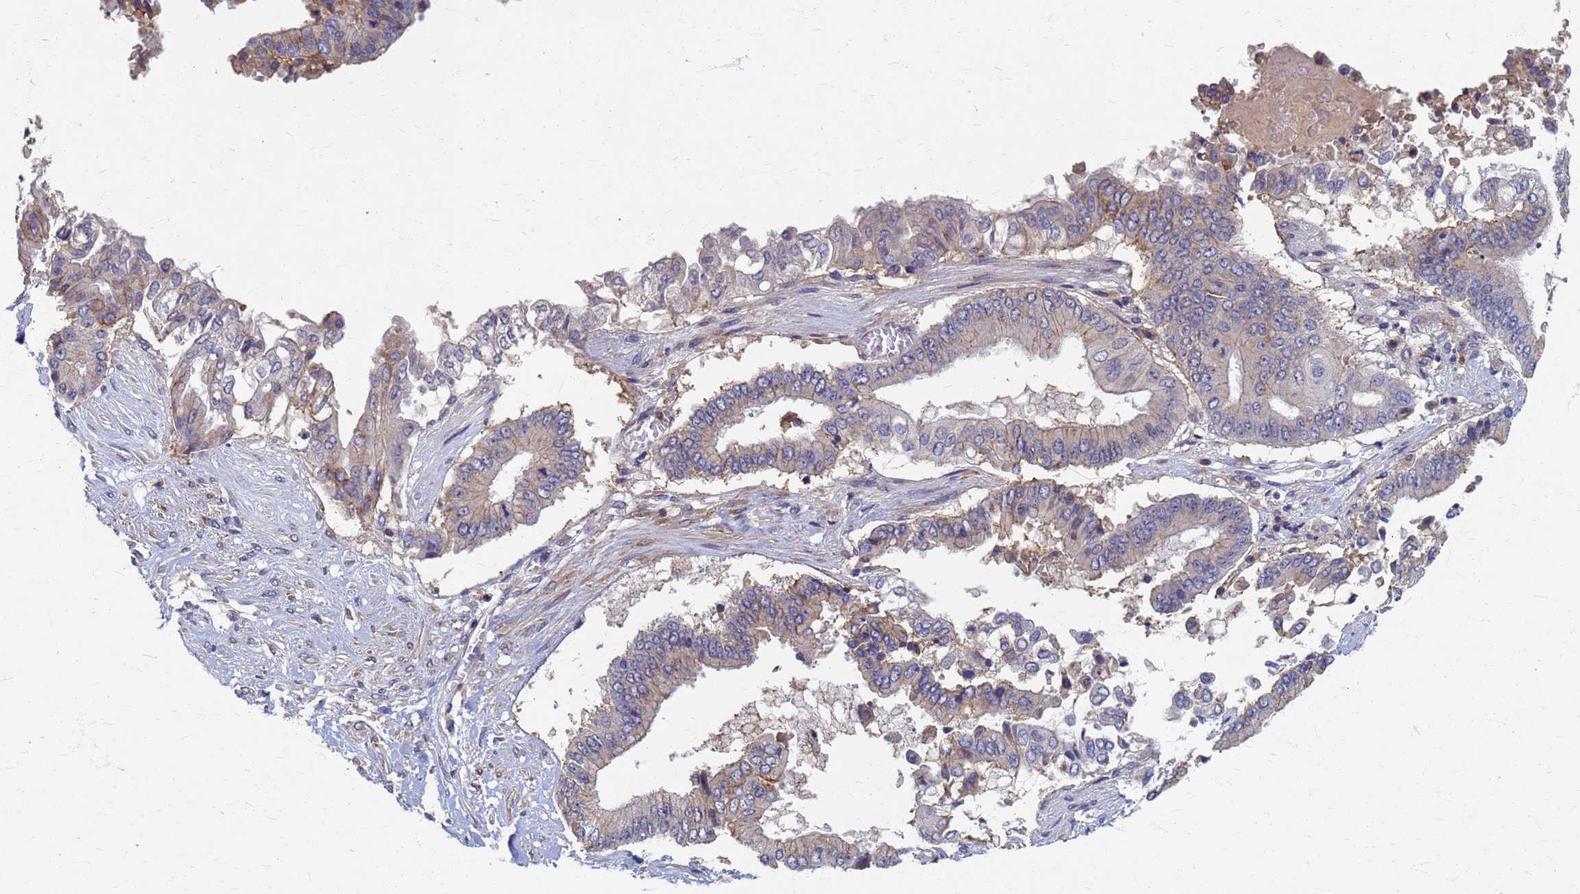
{"staining": {"intensity": "weak", "quantity": "<25%", "location": "cytoplasmic/membranous"}, "tissue": "pancreatic cancer", "cell_type": "Tumor cells", "image_type": "cancer", "snomed": [{"axis": "morphology", "description": "Adenocarcinoma, NOS"}, {"axis": "topography", "description": "Pancreas"}], "caption": "A high-resolution image shows immunohistochemistry (IHC) staining of adenocarcinoma (pancreatic), which exhibits no significant staining in tumor cells.", "gene": "KRCC1", "patient": {"sex": "female", "age": 77}}